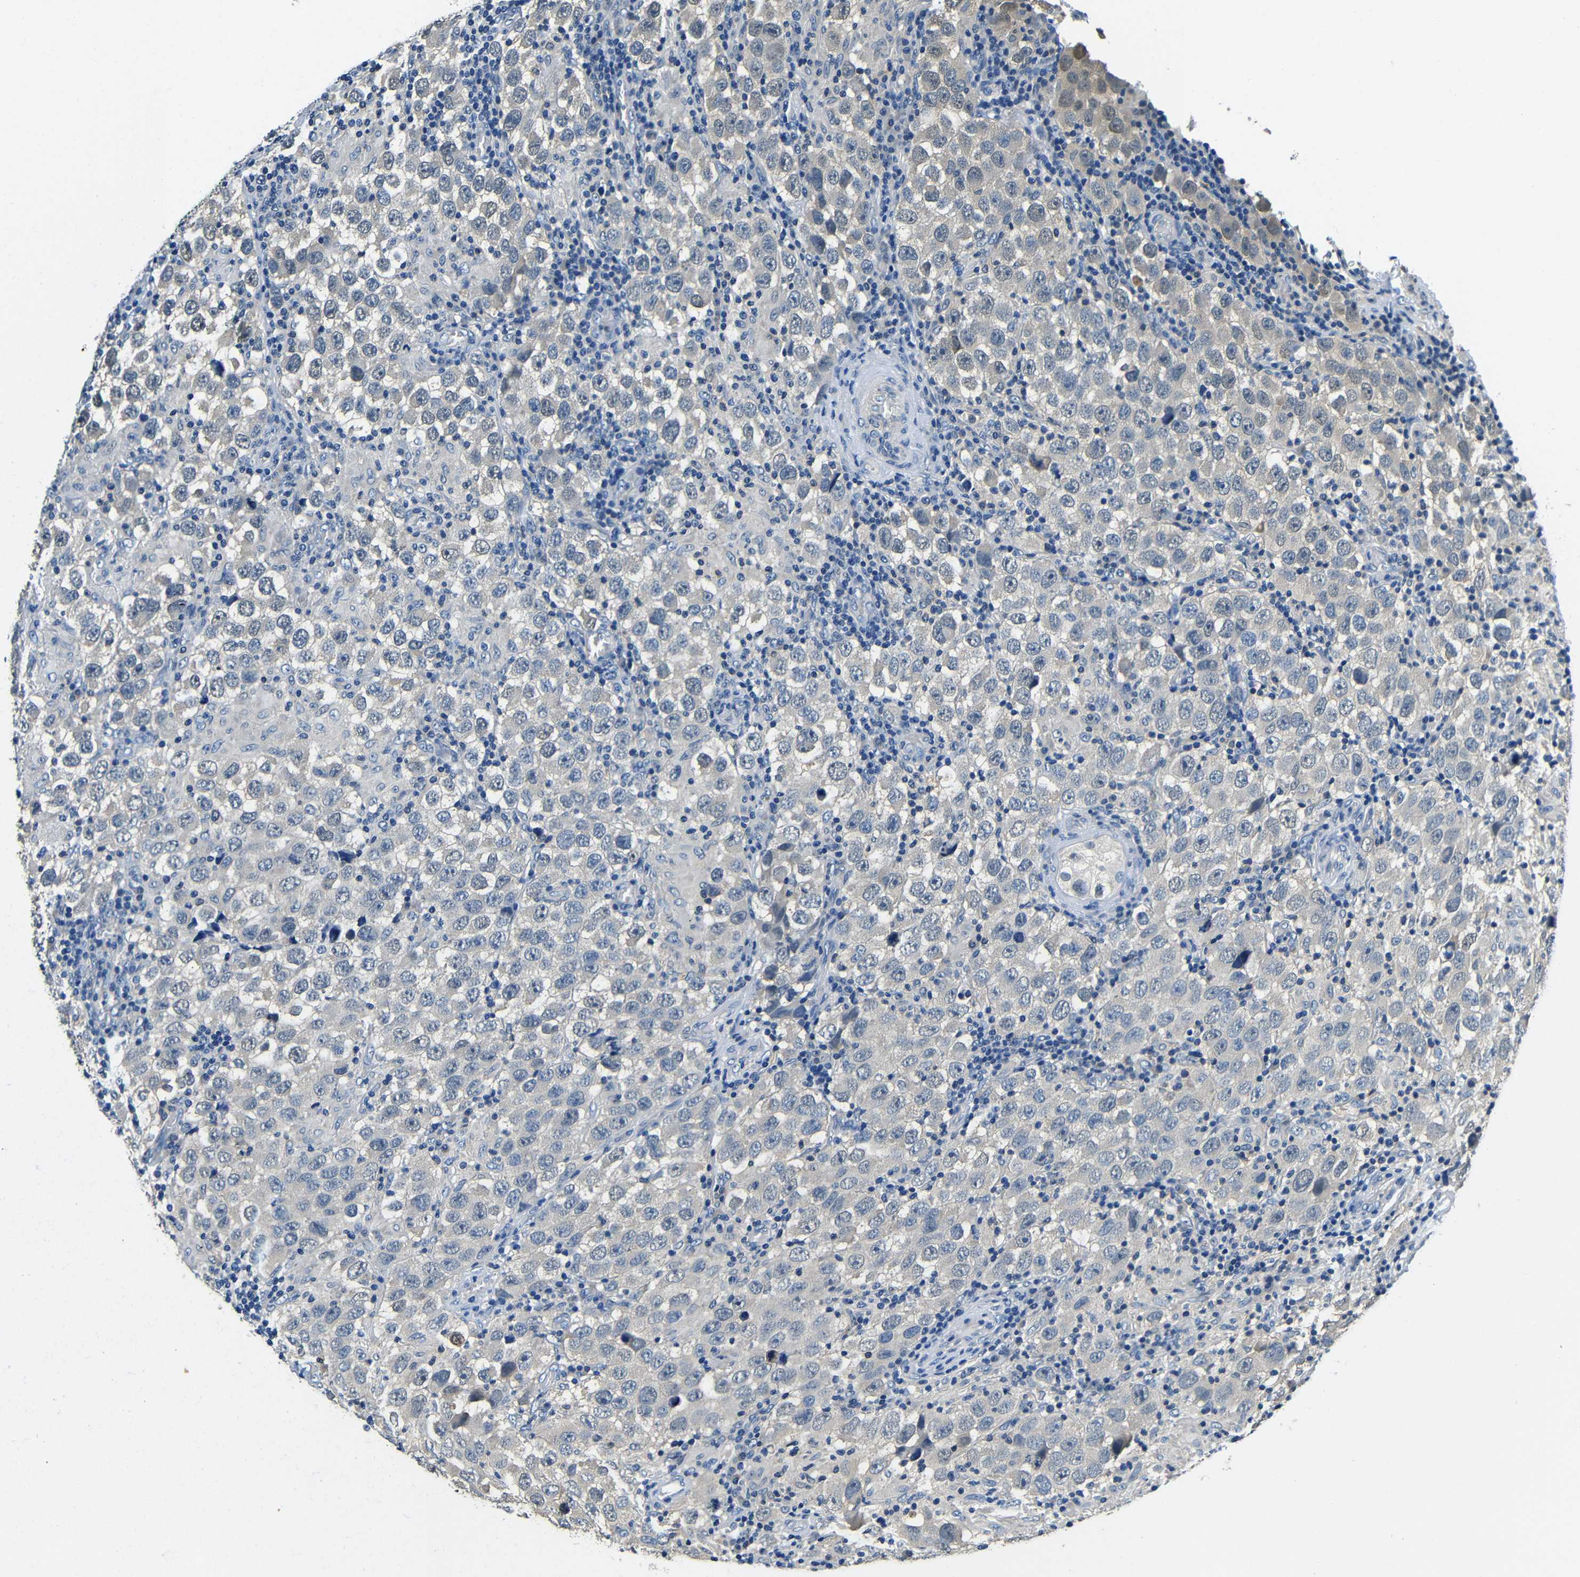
{"staining": {"intensity": "weak", "quantity": "<25%", "location": "nuclear"}, "tissue": "testis cancer", "cell_type": "Tumor cells", "image_type": "cancer", "snomed": [{"axis": "morphology", "description": "Carcinoma, Embryonal, NOS"}, {"axis": "topography", "description": "Testis"}], "caption": "The immunohistochemistry micrograph has no significant positivity in tumor cells of testis cancer (embryonal carcinoma) tissue. (Stains: DAB immunohistochemistry with hematoxylin counter stain, Microscopy: brightfield microscopy at high magnification).", "gene": "ADAP1", "patient": {"sex": "male", "age": 21}}